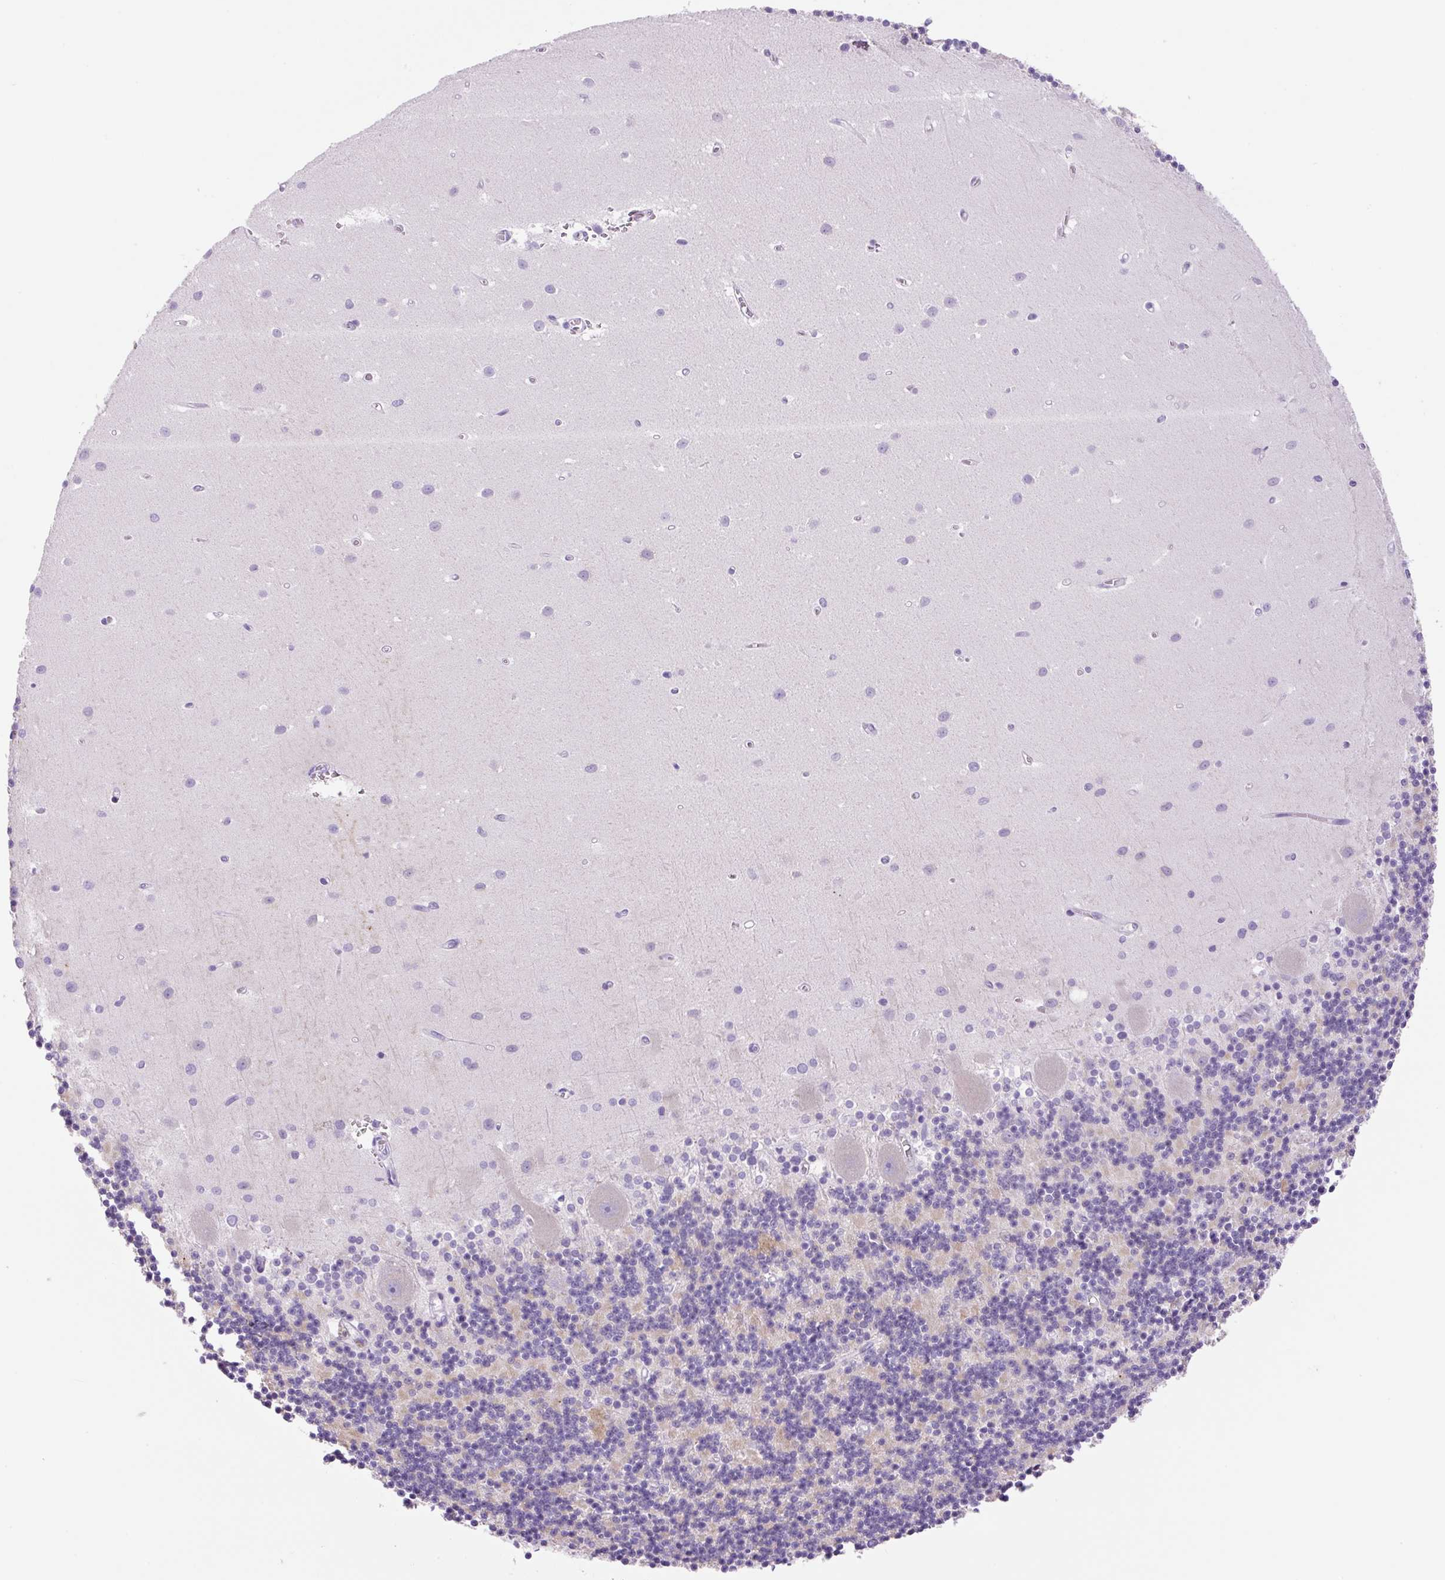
{"staining": {"intensity": "moderate", "quantity": "<25%", "location": "cytoplasmic/membranous"}, "tissue": "cerebellum", "cell_type": "Cells in granular layer", "image_type": "normal", "snomed": [{"axis": "morphology", "description": "Normal tissue, NOS"}, {"axis": "topography", "description": "Cerebellum"}], "caption": "Cells in granular layer display moderate cytoplasmic/membranous staining in about <25% of cells in unremarkable cerebellum.", "gene": "PRRT1", "patient": {"sex": "male", "age": 54}}